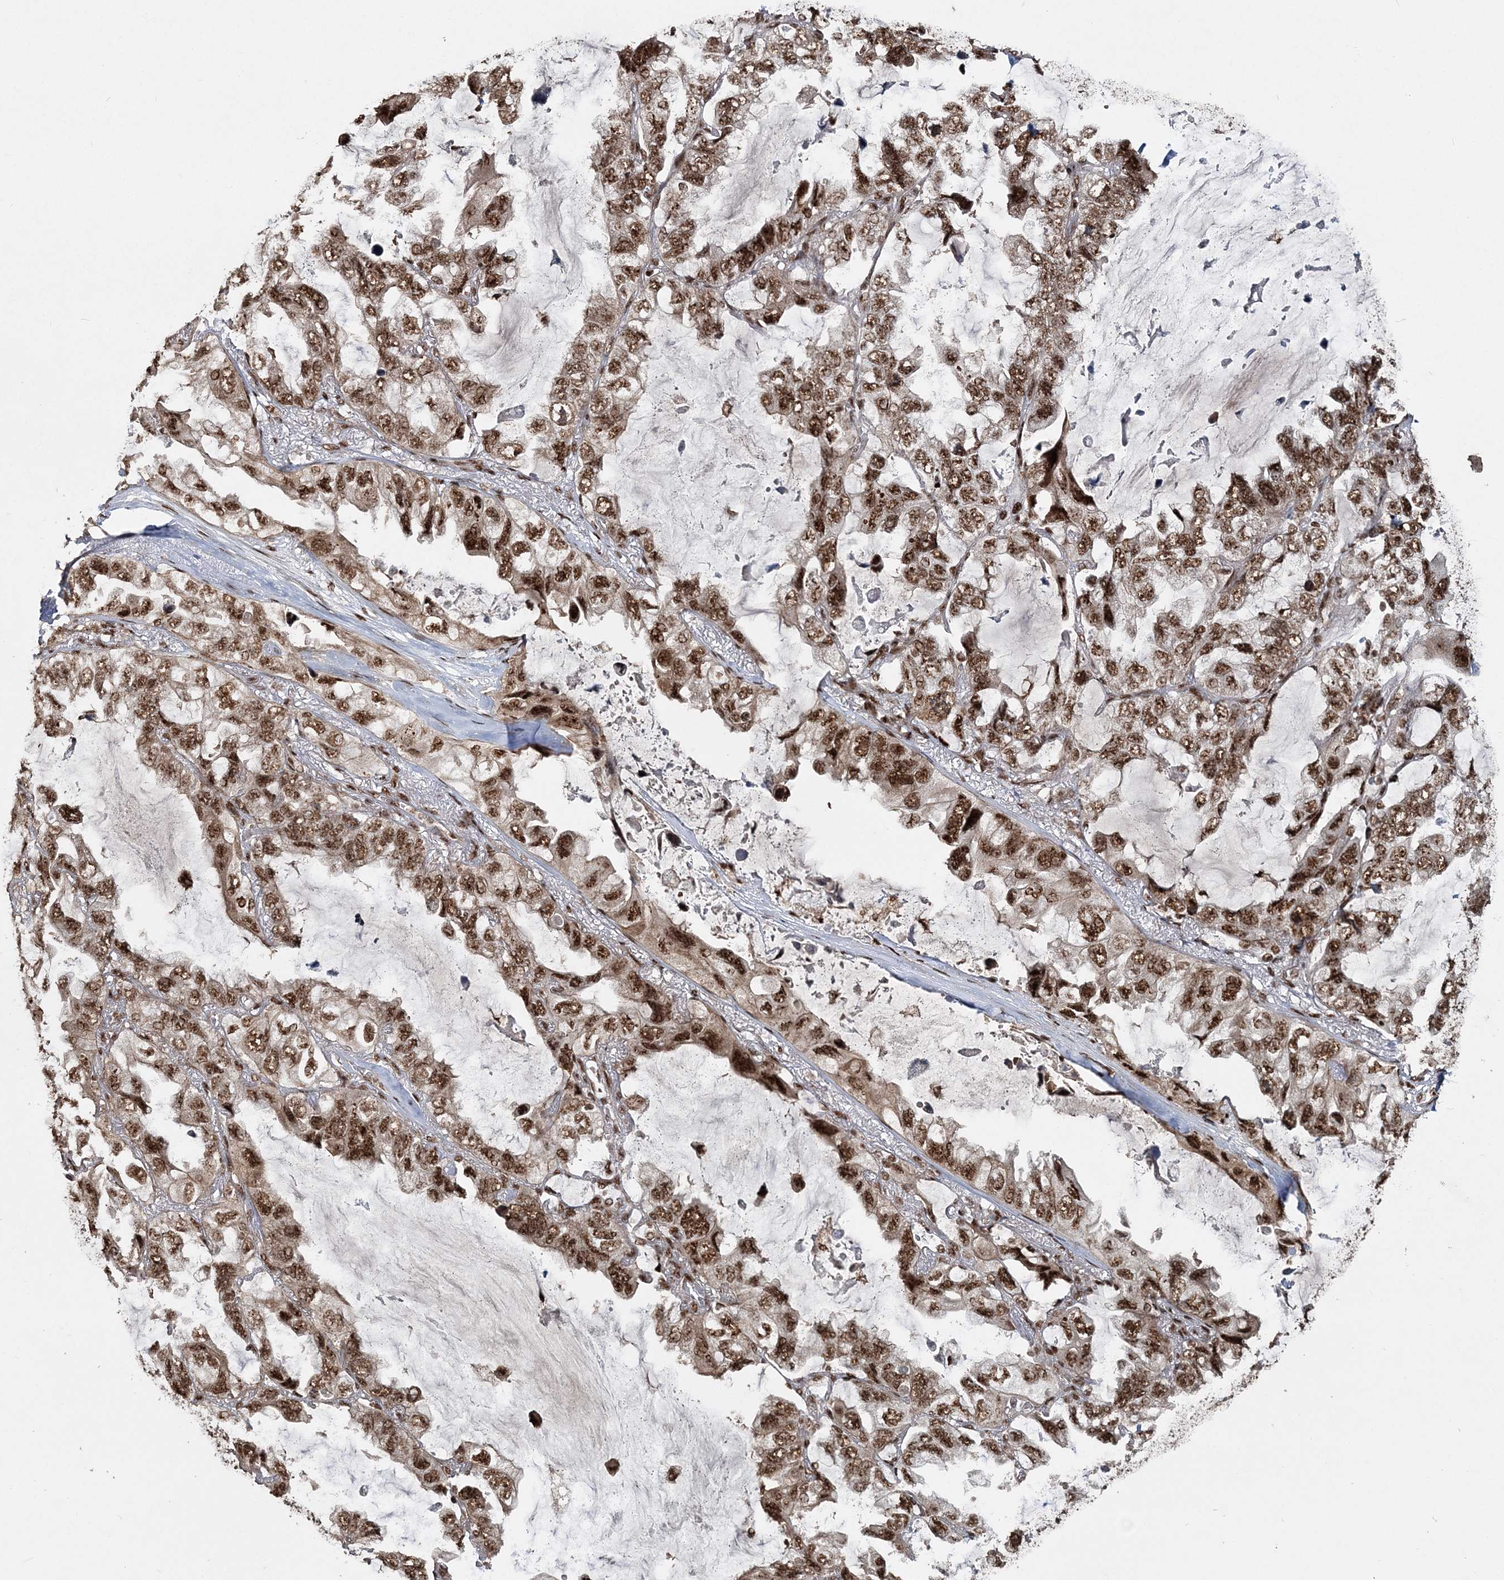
{"staining": {"intensity": "strong", "quantity": ">75%", "location": "nuclear"}, "tissue": "lung cancer", "cell_type": "Tumor cells", "image_type": "cancer", "snomed": [{"axis": "morphology", "description": "Squamous cell carcinoma, NOS"}, {"axis": "topography", "description": "Lung"}], "caption": "An image showing strong nuclear expression in about >75% of tumor cells in lung cancer, as visualized by brown immunohistochemical staining.", "gene": "EXOSC8", "patient": {"sex": "female", "age": 73}}